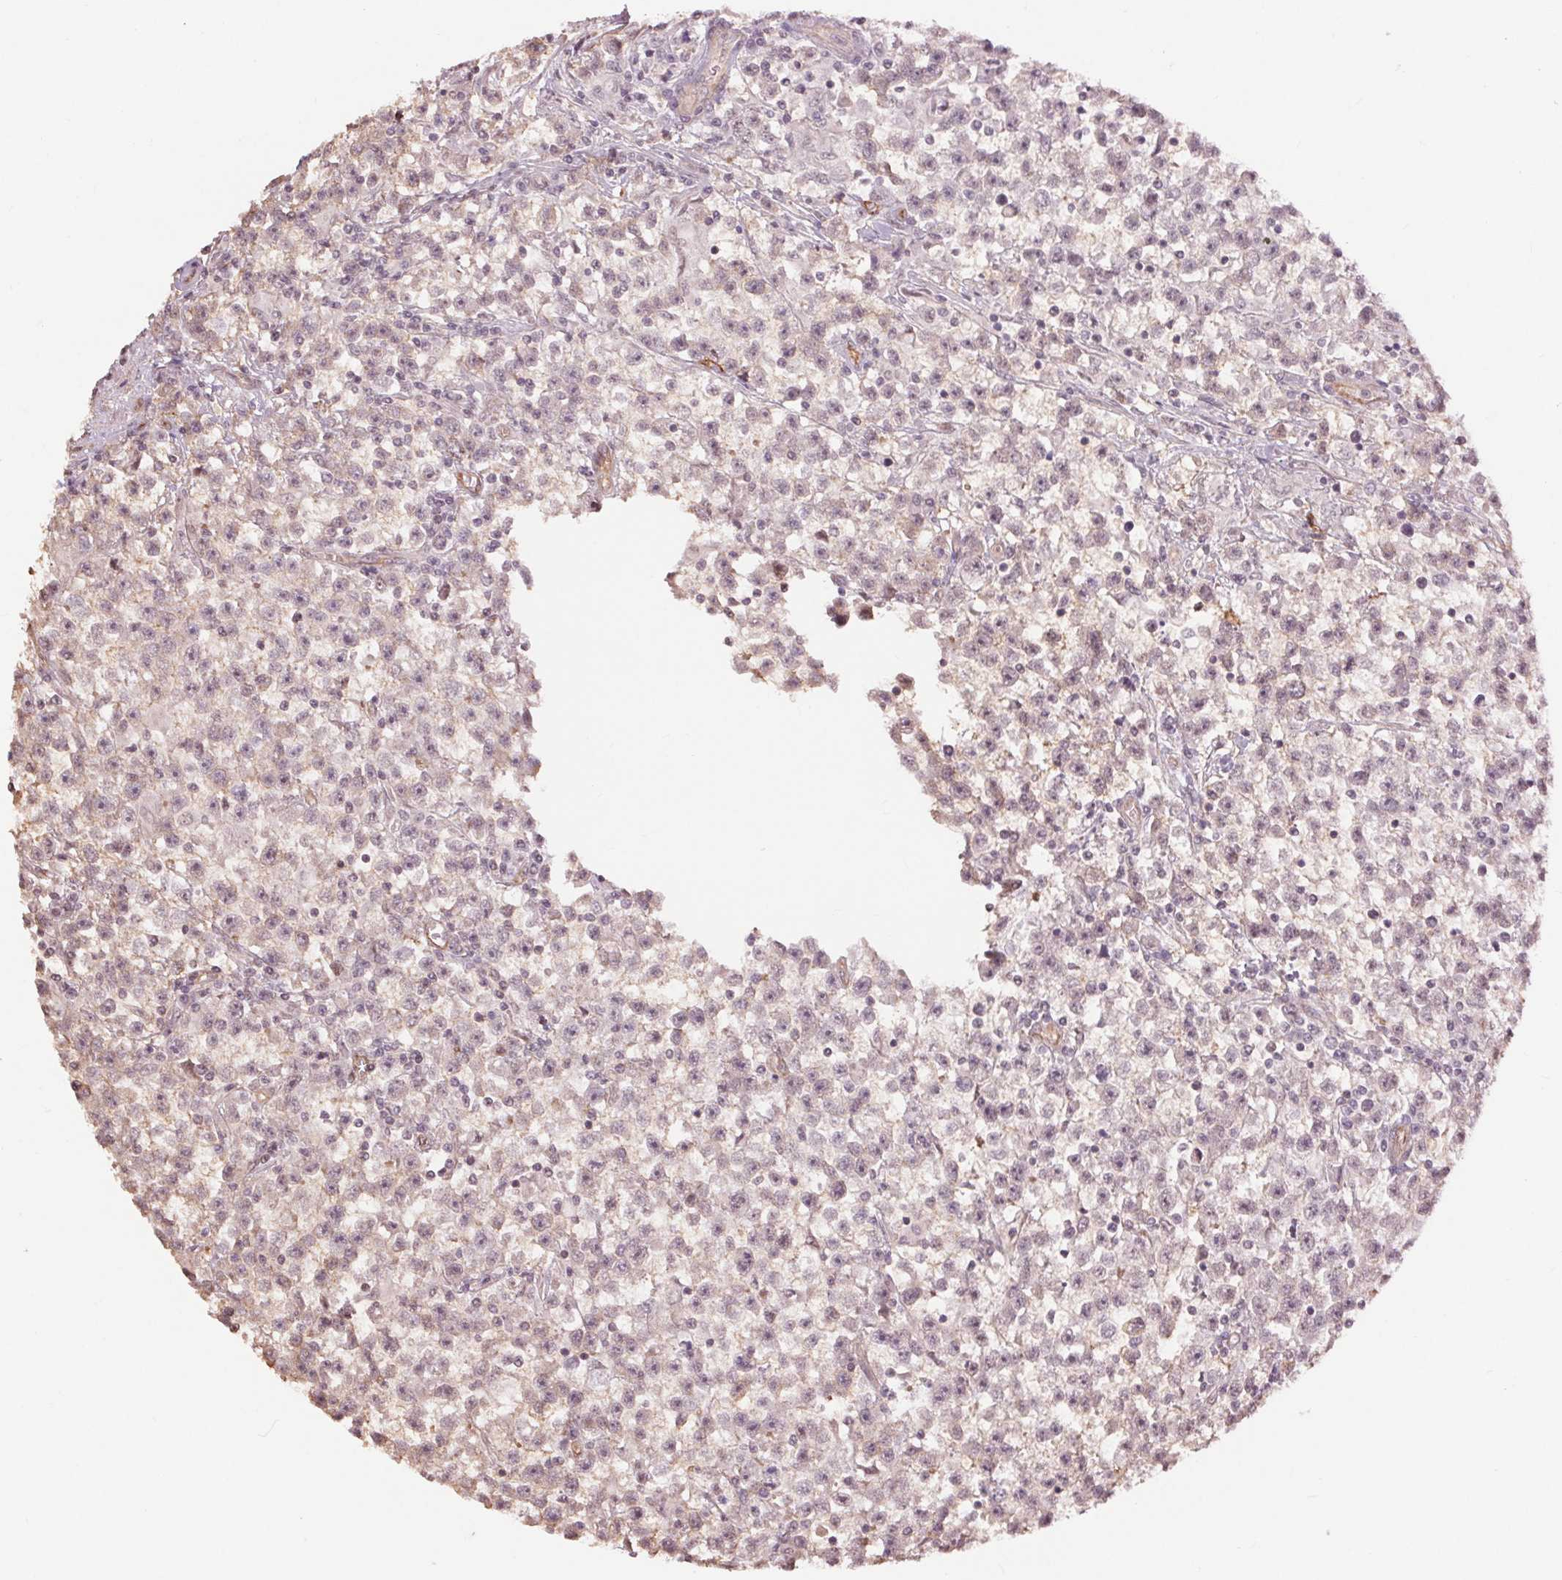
{"staining": {"intensity": "negative", "quantity": "none", "location": "none"}, "tissue": "testis cancer", "cell_type": "Tumor cells", "image_type": "cancer", "snomed": [{"axis": "morphology", "description": "Seminoma, NOS"}, {"axis": "topography", "description": "Testis"}], "caption": "A photomicrograph of seminoma (testis) stained for a protein demonstrates no brown staining in tumor cells.", "gene": "PALM", "patient": {"sex": "male", "age": 31}}